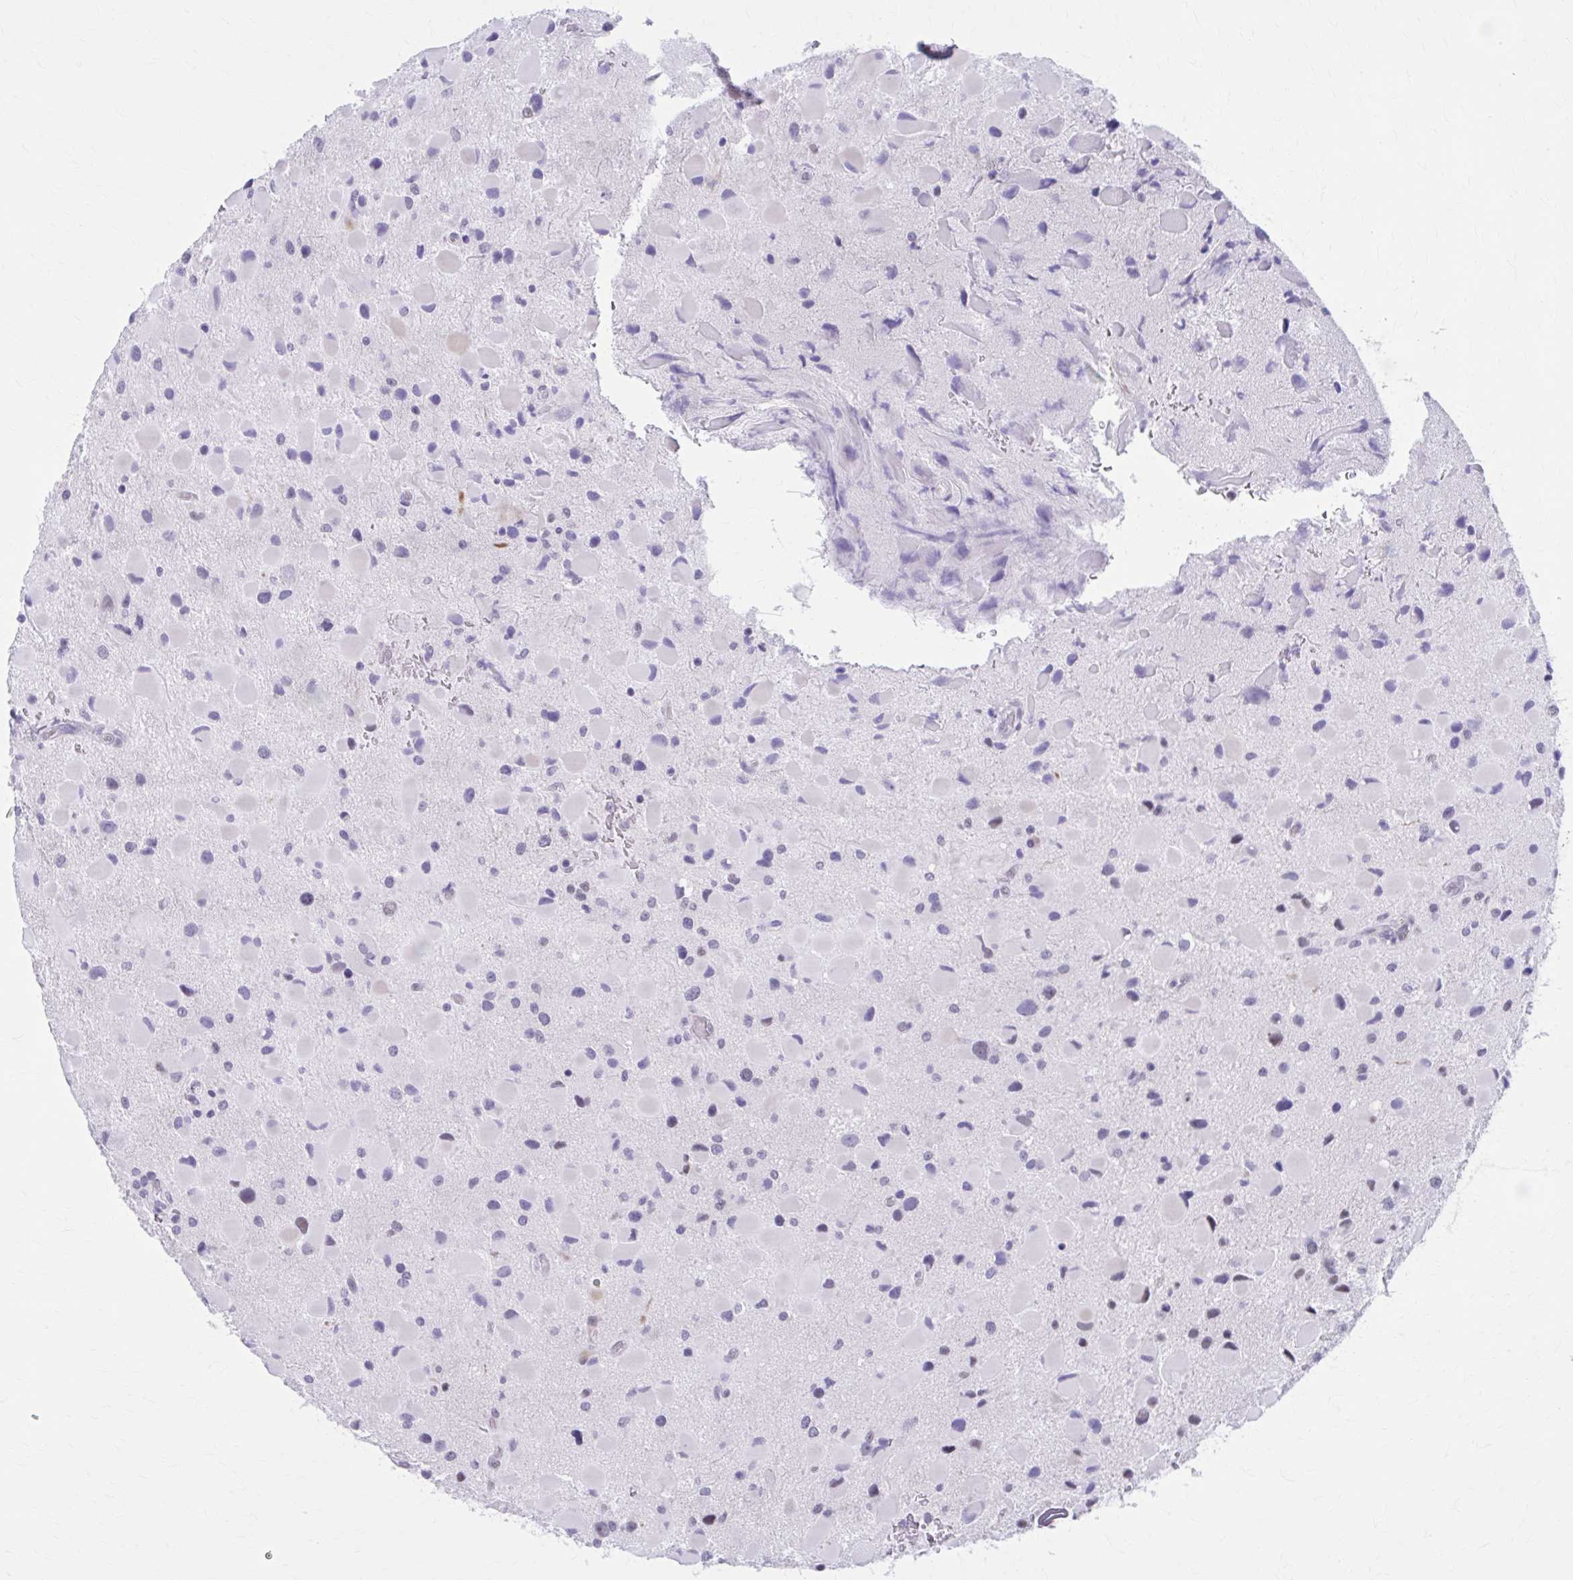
{"staining": {"intensity": "negative", "quantity": "none", "location": "none"}, "tissue": "glioma", "cell_type": "Tumor cells", "image_type": "cancer", "snomed": [{"axis": "morphology", "description": "Glioma, malignant, Low grade"}, {"axis": "topography", "description": "Brain"}], "caption": "Immunohistochemical staining of malignant low-grade glioma exhibits no significant positivity in tumor cells.", "gene": "CCDC105", "patient": {"sex": "female", "age": 32}}